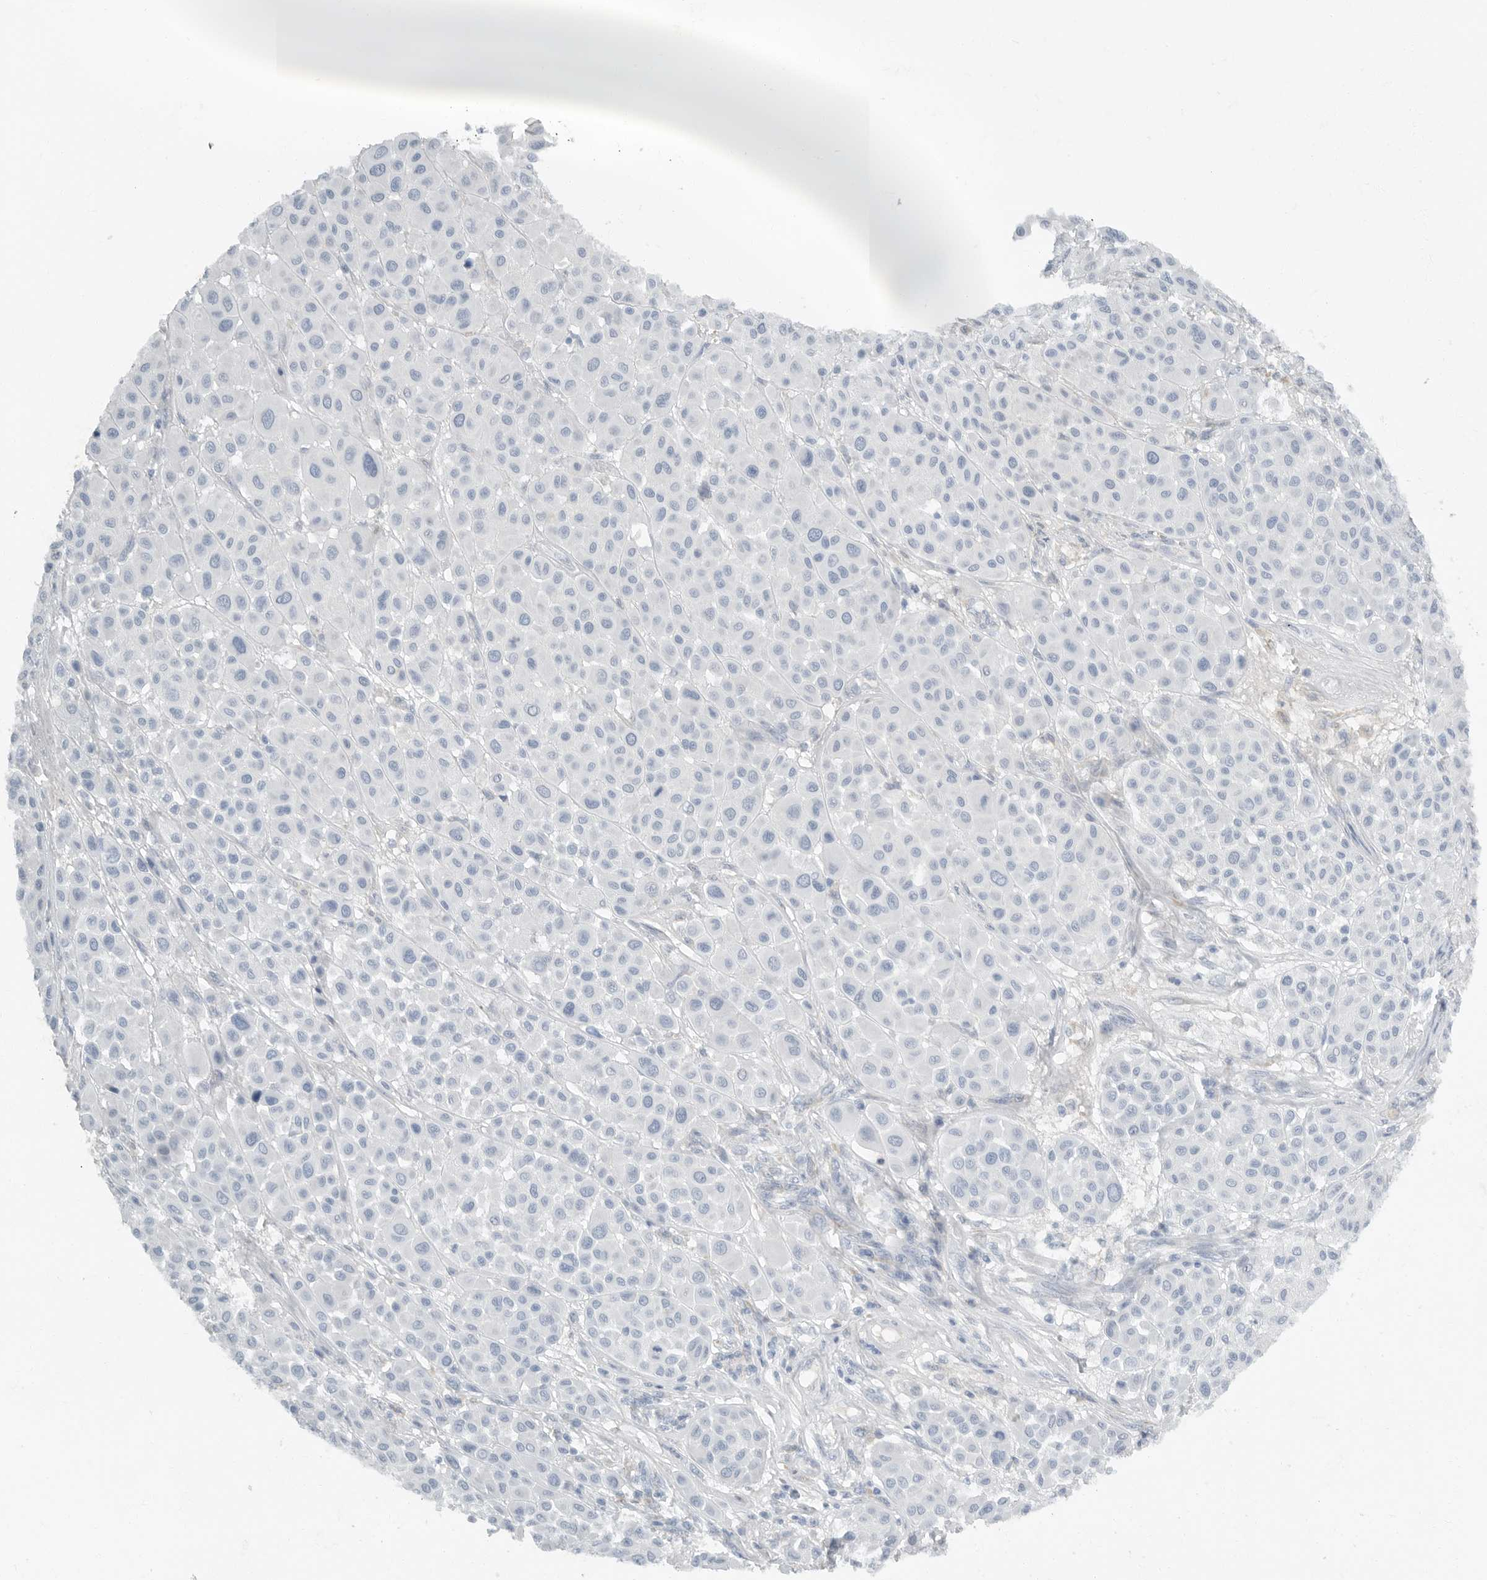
{"staining": {"intensity": "negative", "quantity": "none", "location": "none"}, "tissue": "melanoma", "cell_type": "Tumor cells", "image_type": "cancer", "snomed": [{"axis": "morphology", "description": "Malignant melanoma, Metastatic site"}, {"axis": "topography", "description": "Soft tissue"}], "caption": "This is an immunohistochemistry (IHC) image of malignant melanoma (metastatic site). There is no expression in tumor cells.", "gene": "PAM", "patient": {"sex": "male", "age": 41}}